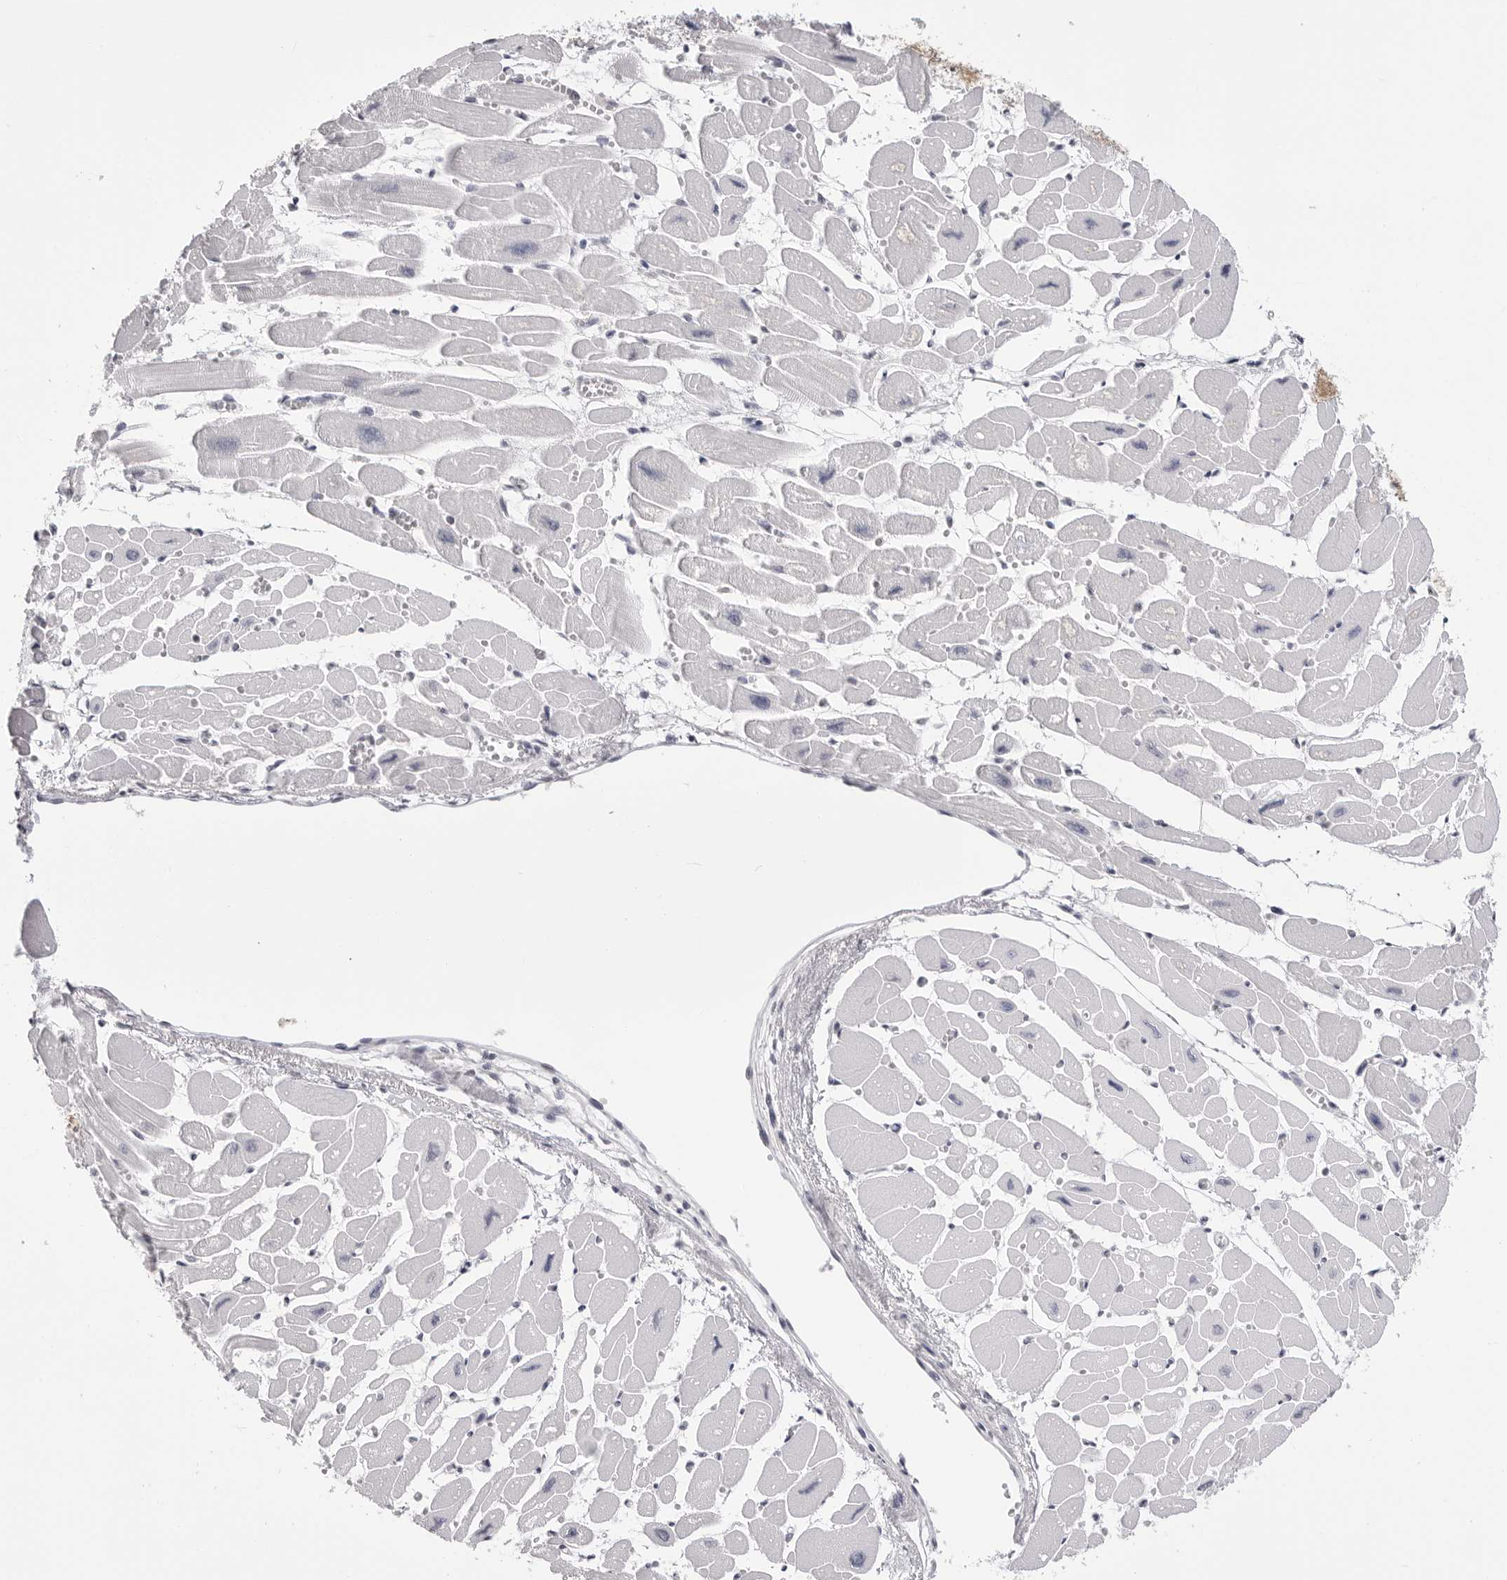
{"staining": {"intensity": "negative", "quantity": "none", "location": "none"}, "tissue": "heart muscle", "cell_type": "Cardiomyocytes", "image_type": "normal", "snomed": [{"axis": "morphology", "description": "Normal tissue, NOS"}, {"axis": "topography", "description": "Heart"}], "caption": "DAB (3,3'-diaminobenzidine) immunohistochemical staining of benign human heart muscle exhibits no significant positivity in cardiomyocytes.", "gene": "YWHAG", "patient": {"sex": "female", "age": 54}}